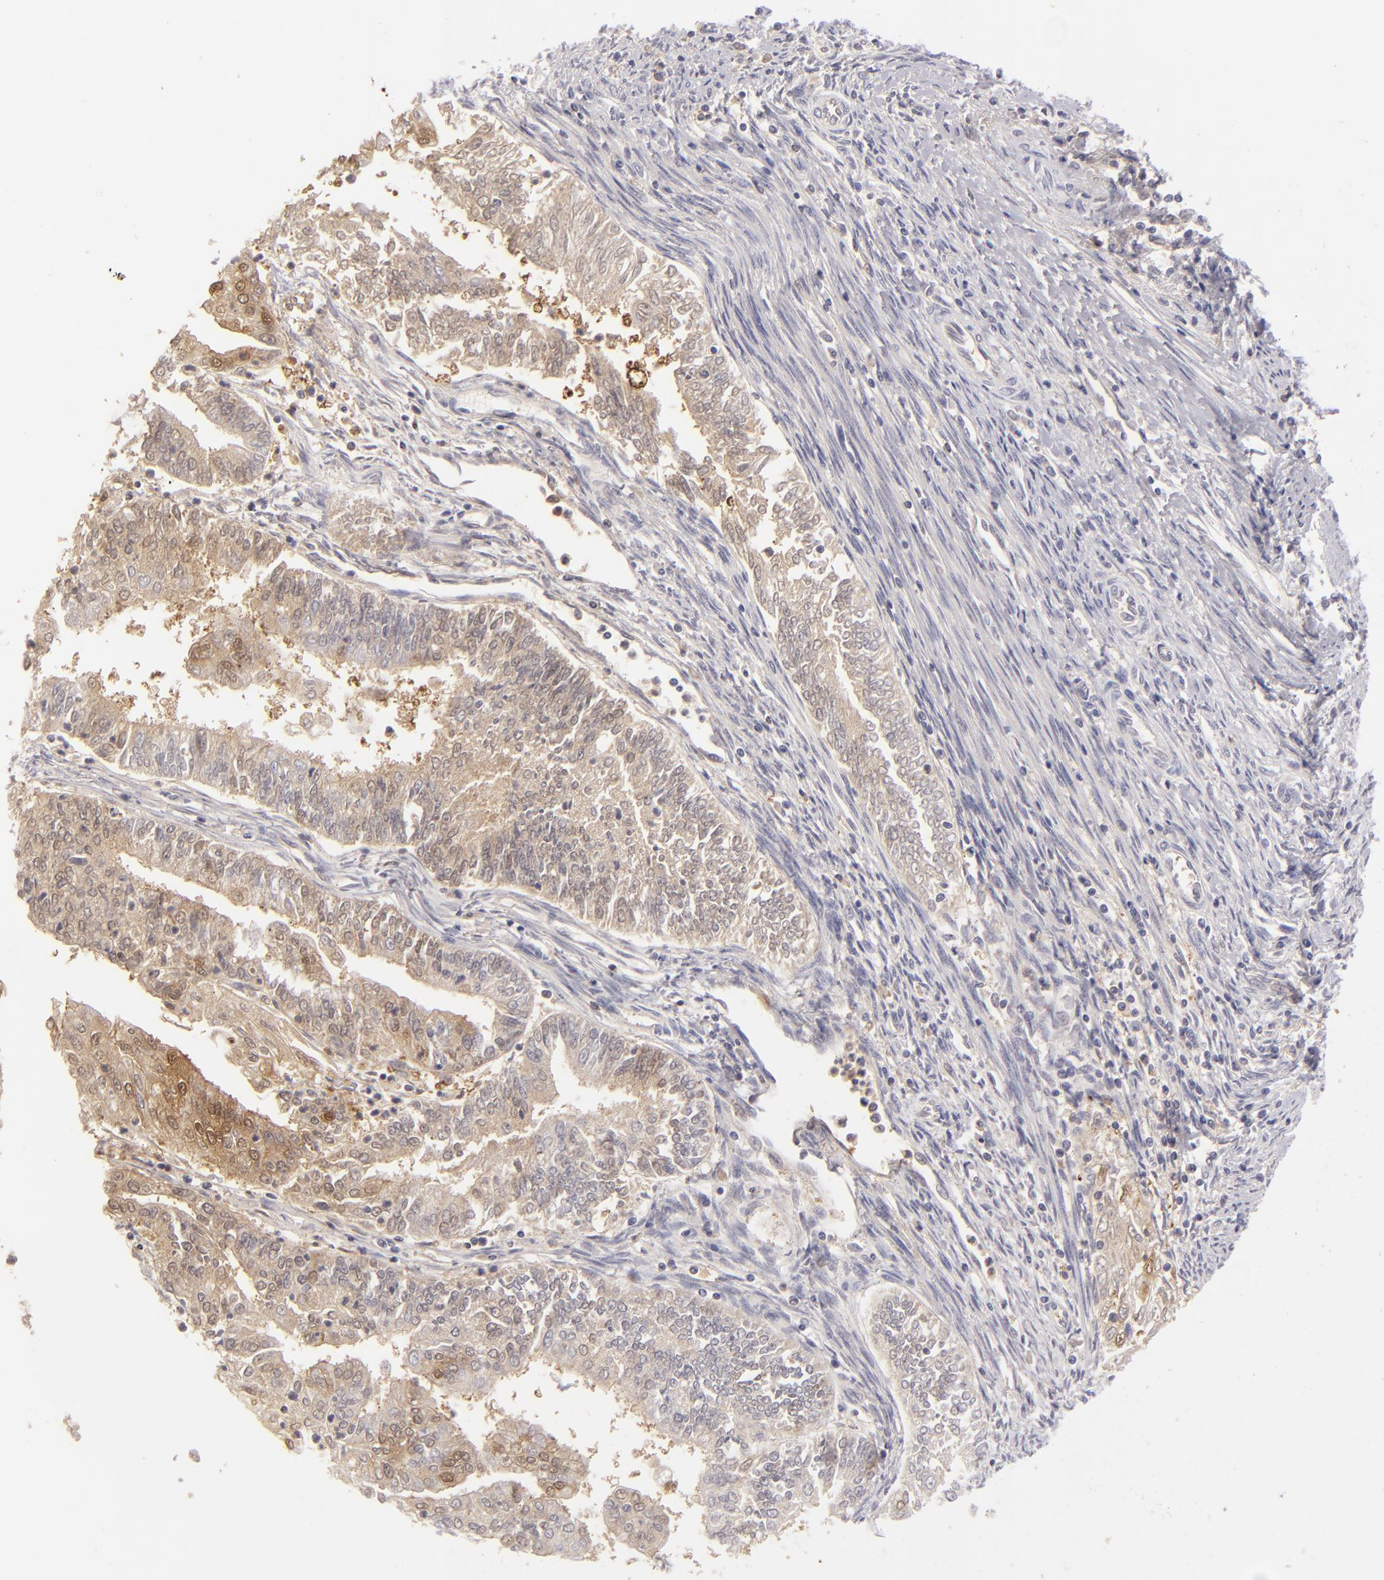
{"staining": {"intensity": "weak", "quantity": ">75%", "location": "cytoplasmic/membranous"}, "tissue": "endometrial cancer", "cell_type": "Tumor cells", "image_type": "cancer", "snomed": [{"axis": "morphology", "description": "Adenocarcinoma, NOS"}, {"axis": "topography", "description": "Endometrium"}], "caption": "The immunohistochemical stain highlights weak cytoplasmic/membranous staining in tumor cells of endometrial adenocarcinoma tissue.", "gene": "MMP10", "patient": {"sex": "female", "age": 75}}